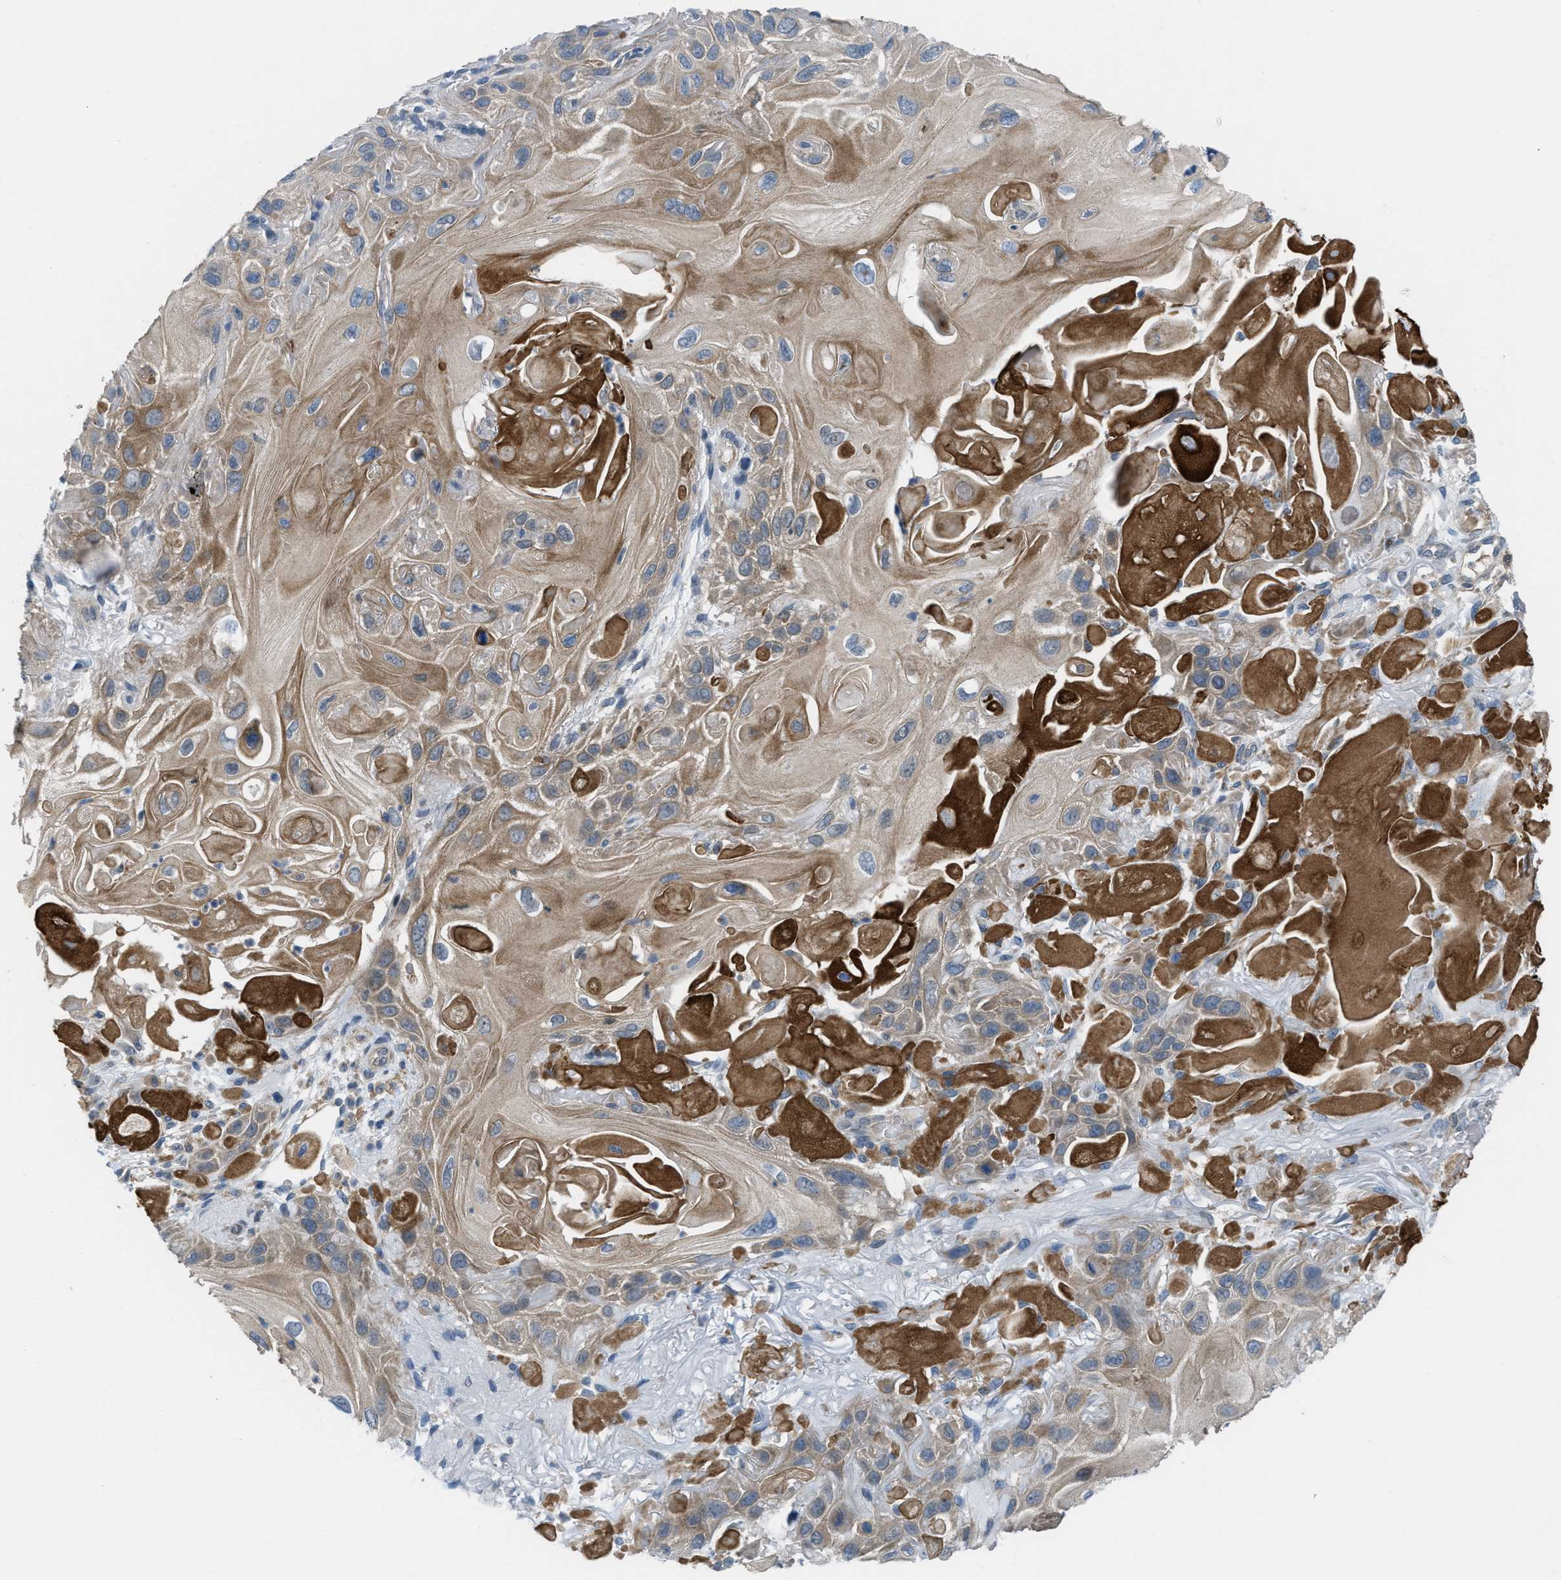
{"staining": {"intensity": "moderate", "quantity": ">75%", "location": "cytoplasmic/membranous"}, "tissue": "skin cancer", "cell_type": "Tumor cells", "image_type": "cancer", "snomed": [{"axis": "morphology", "description": "Squamous cell carcinoma, NOS"}, {"axis": "topography", "description": "Skin"}], "caption": "Tumor cells display medium levels of moderate cytoplasmic/membranous expression in approximately >75% of cells in skin cancer. (brown staining indicates protein expression, while blue staining denotes nuclei).", "gene": "BAZ2B", "patient": {"sex": "female", "age": 77}}